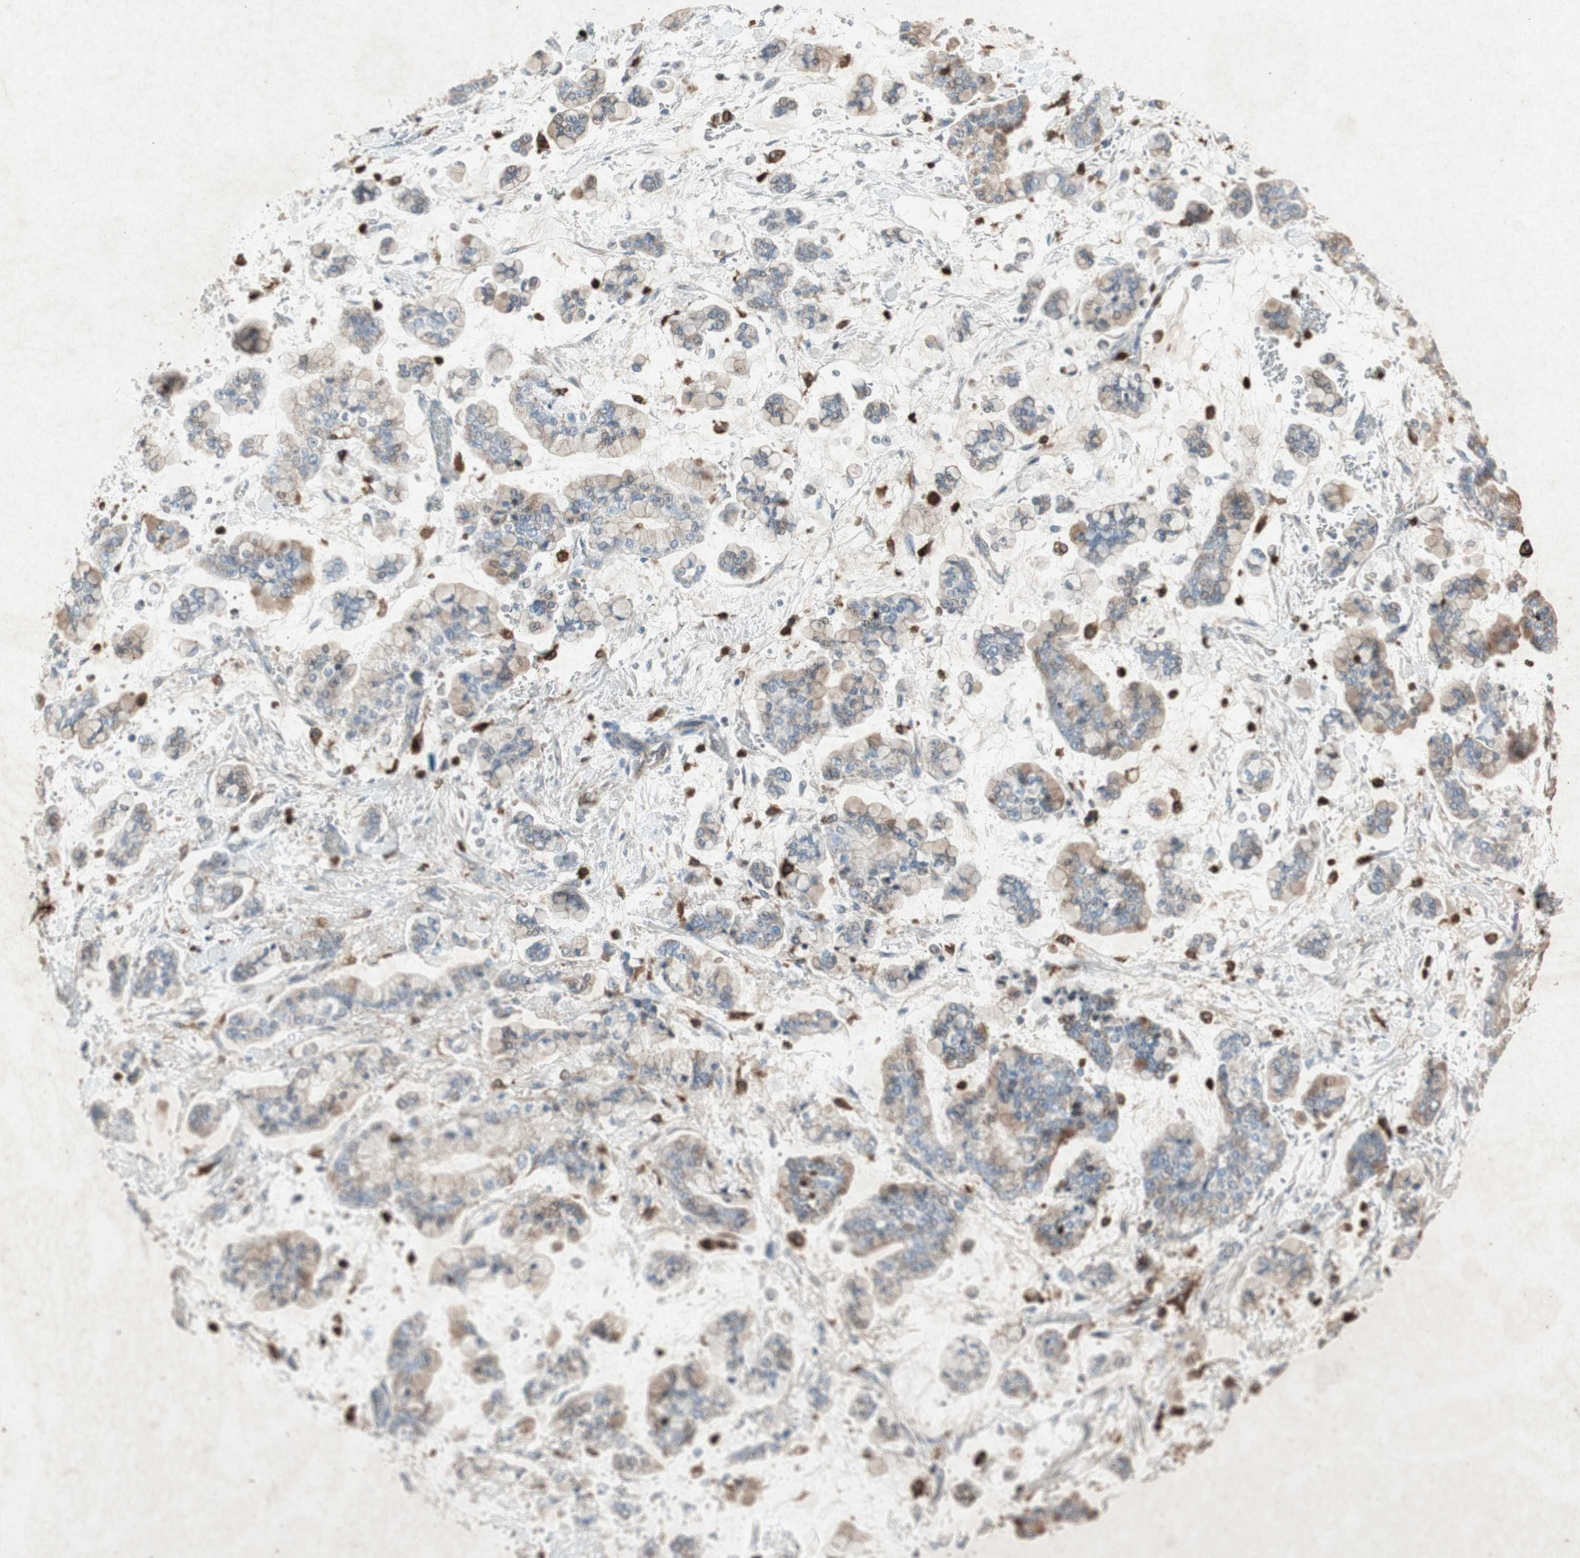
{"staining": {"intensity": "weak", "quantity": "25%-75%", "location": "cytoplasmic/membranous"}, "tissue": "stomach cancer", "cell_type": "Tumor cells", "image_type": "cancer", "snomed": [{"axis": "morphology", "description": "Normal tissue, NOS"}, {"axis": "morphology", "description": "Adenocarcinoma, NOS"}, {"axis": "topography", "description": "Stomach, upper"}, {"axis": "topography", "description": "Stomach"}], "caption": "Protein staining of adenocarcinoma (stomach) tissue displays weak cytoplasmic/membranous positivity in about 25%-75% of tumor cells.", "gene": "TYROBP", "patient": {"sex": "male", "age": 76}}